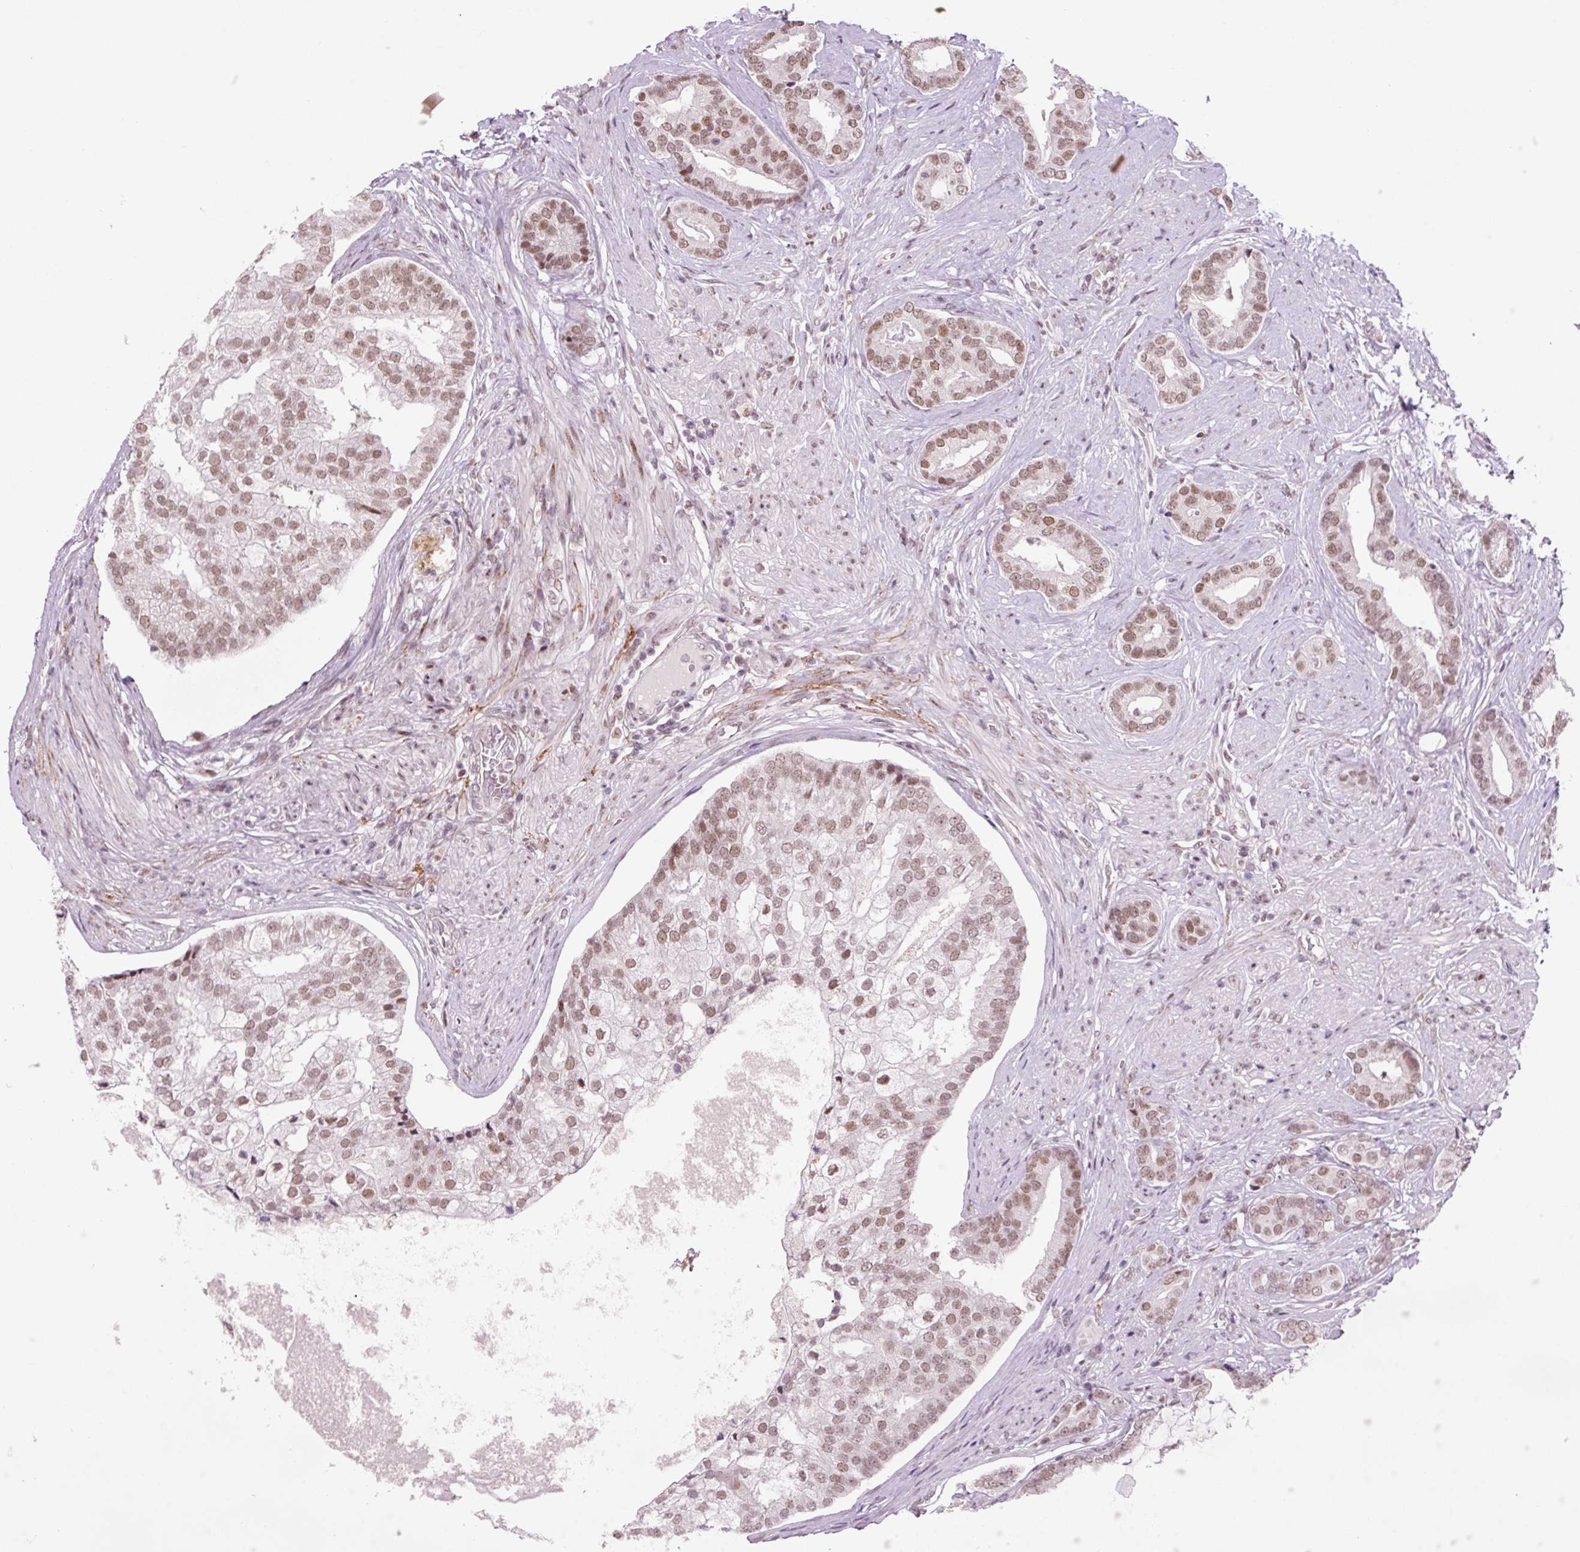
{"staining": {"intensity": "moderate", "quantity": ">75%", "location": "nuclear"}, "tissue": "prostate cancer", "cell_type": "Tumor cells", "image_type": "cancer", "snomed": [{"axis": "morphology", "description": "Adenocarcinoma, High grade"}, {"axis": "topography", "description": "Prostate"}], "caption": "Immunohistochemistry (IHC) (DAB) staining of prostate adenocarcinoma (high-grade) exhibits moderate nuclear protein positivity in approximately >75% of tumor cells.", "gene": "CCNL2", "patient": {"sex": "male", "age": 55}}